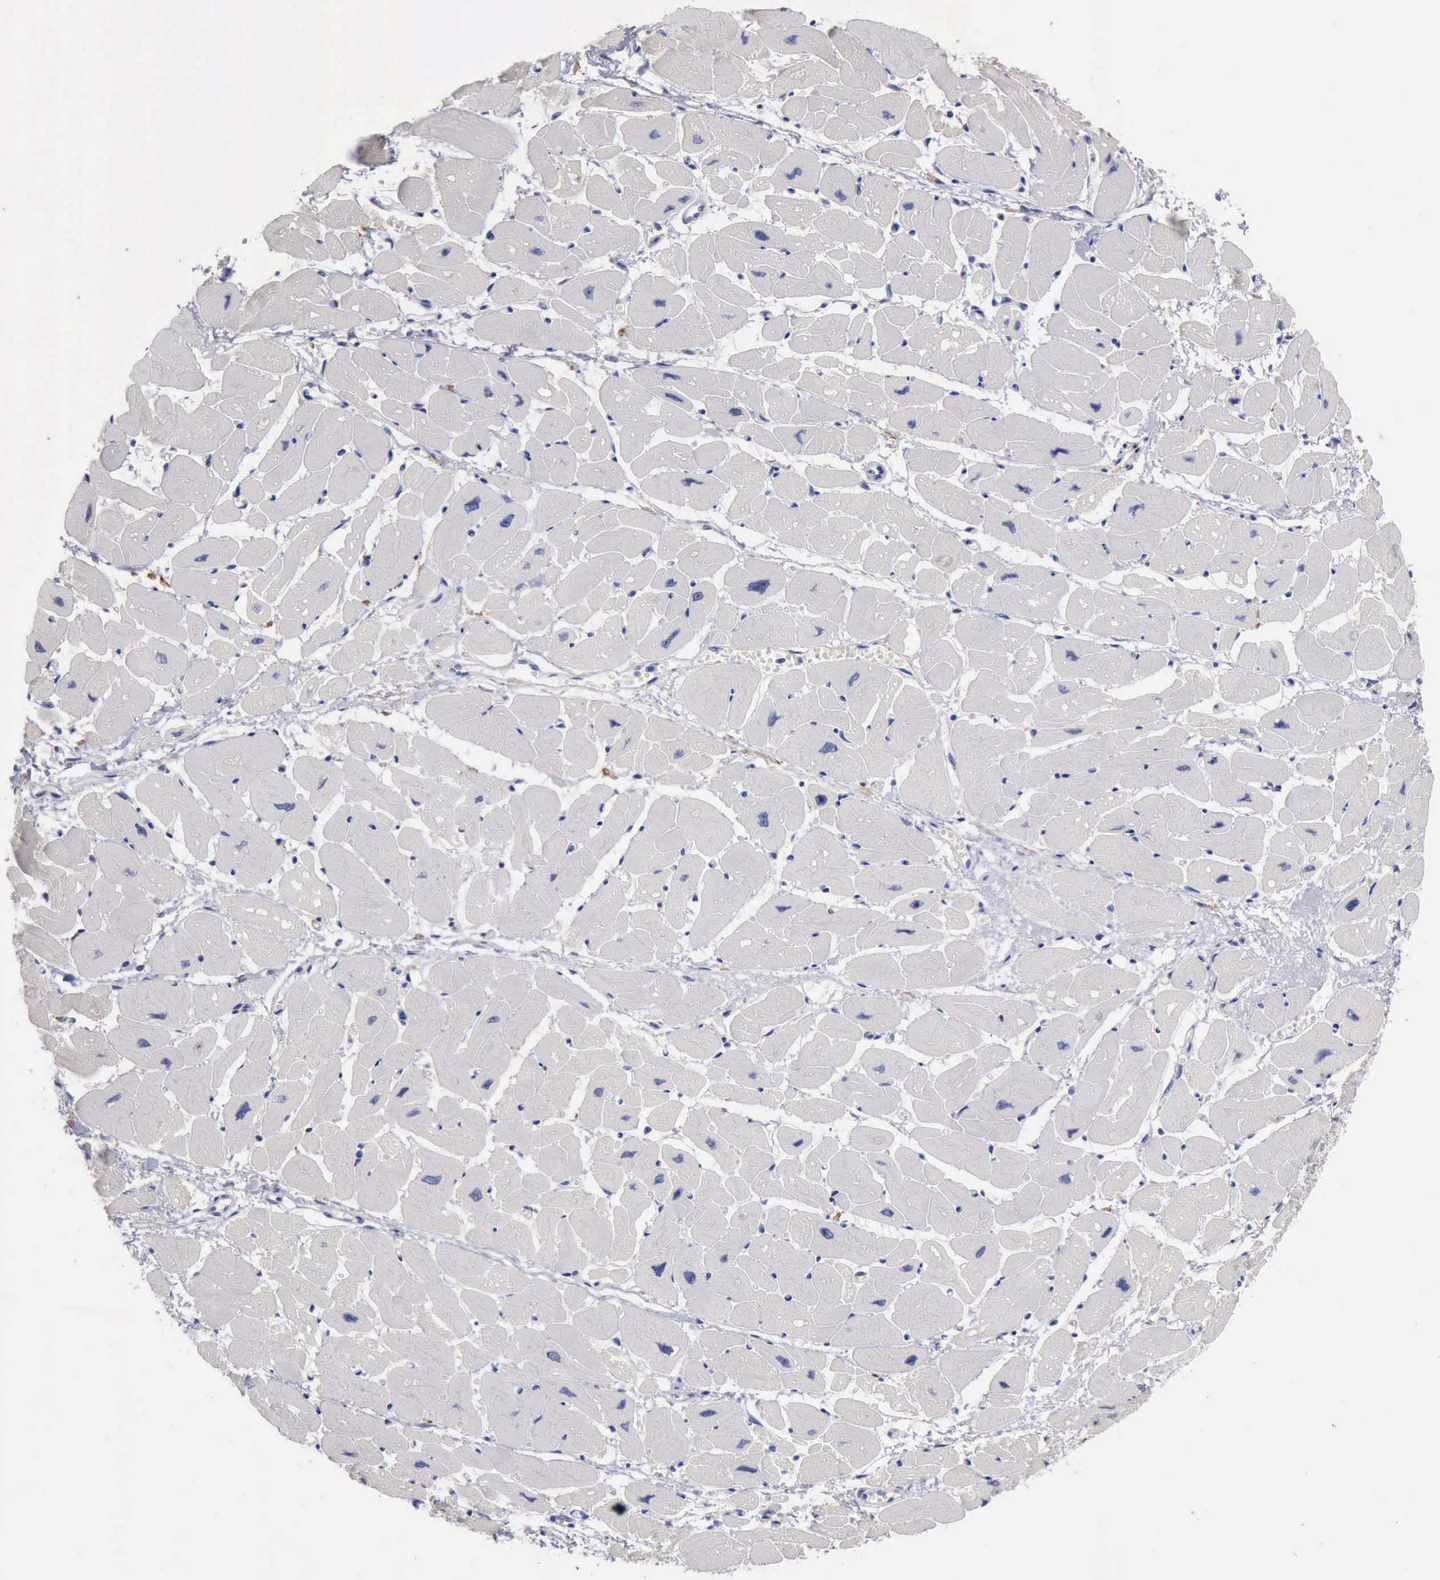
{"staining": {"intensity": "negative", "quantity": "none", "location": "none"}, "tissue": "heart muscle", "cell_type": "Cardiomyocytes", "image_type": "normal", "snomed": [{"axis": "morphology", "description": "Normal tissue, NOS"}, {"axis": "topography", "description": "Heart"}], "caption": "Protein analysis of normal heart muscle reveals no significant positivity in cardiomyocytes. The staining is performed using DAB brown chromogen with nuclei counter-stained in using hematoxylin.", "gene": "PTGS2", "patient": {"sex": "female", "age": 54}}